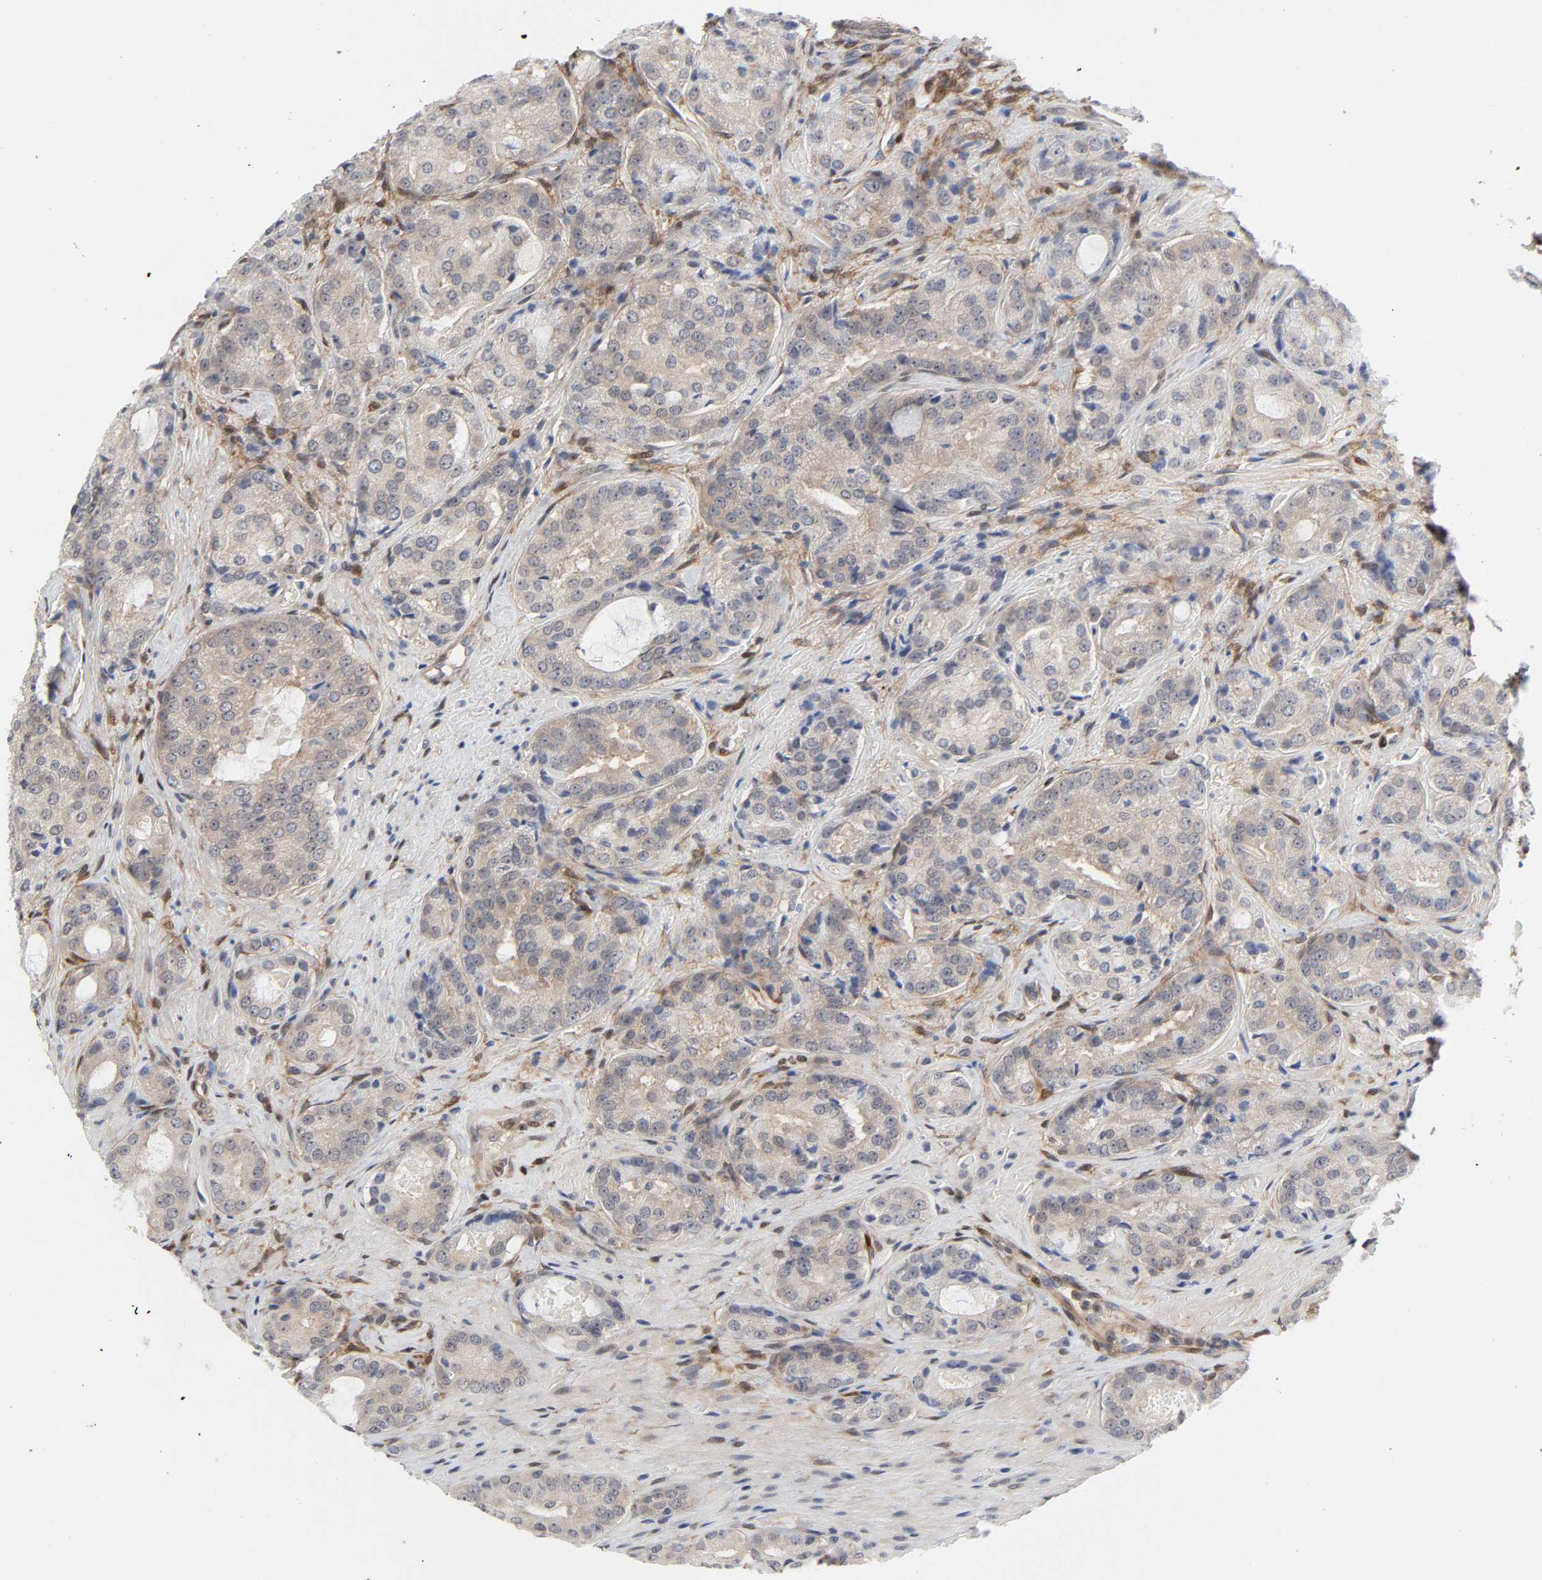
{"staining": {"intensity": "weak", "quantity": ">75%", "location": "cytoplasmic/membranous"}, "tissue": "prostate cancer", "cell_type": "Tumor cells", "image_type": "cancer", "snomed": [{"axis": "morphology", "description": "Adenocarcinoma, High grade"}, {"axis": "topography", "description": "Prostate"}], "caption": "Prostate cancer stained for a protein shows weak cytoplasmic/membranous positivity in tumor cells. (DAB IHC with brightfield microscopy, high magnification).", "gene": "PTEN", "patient": {"sex": "male", "age": 72}}